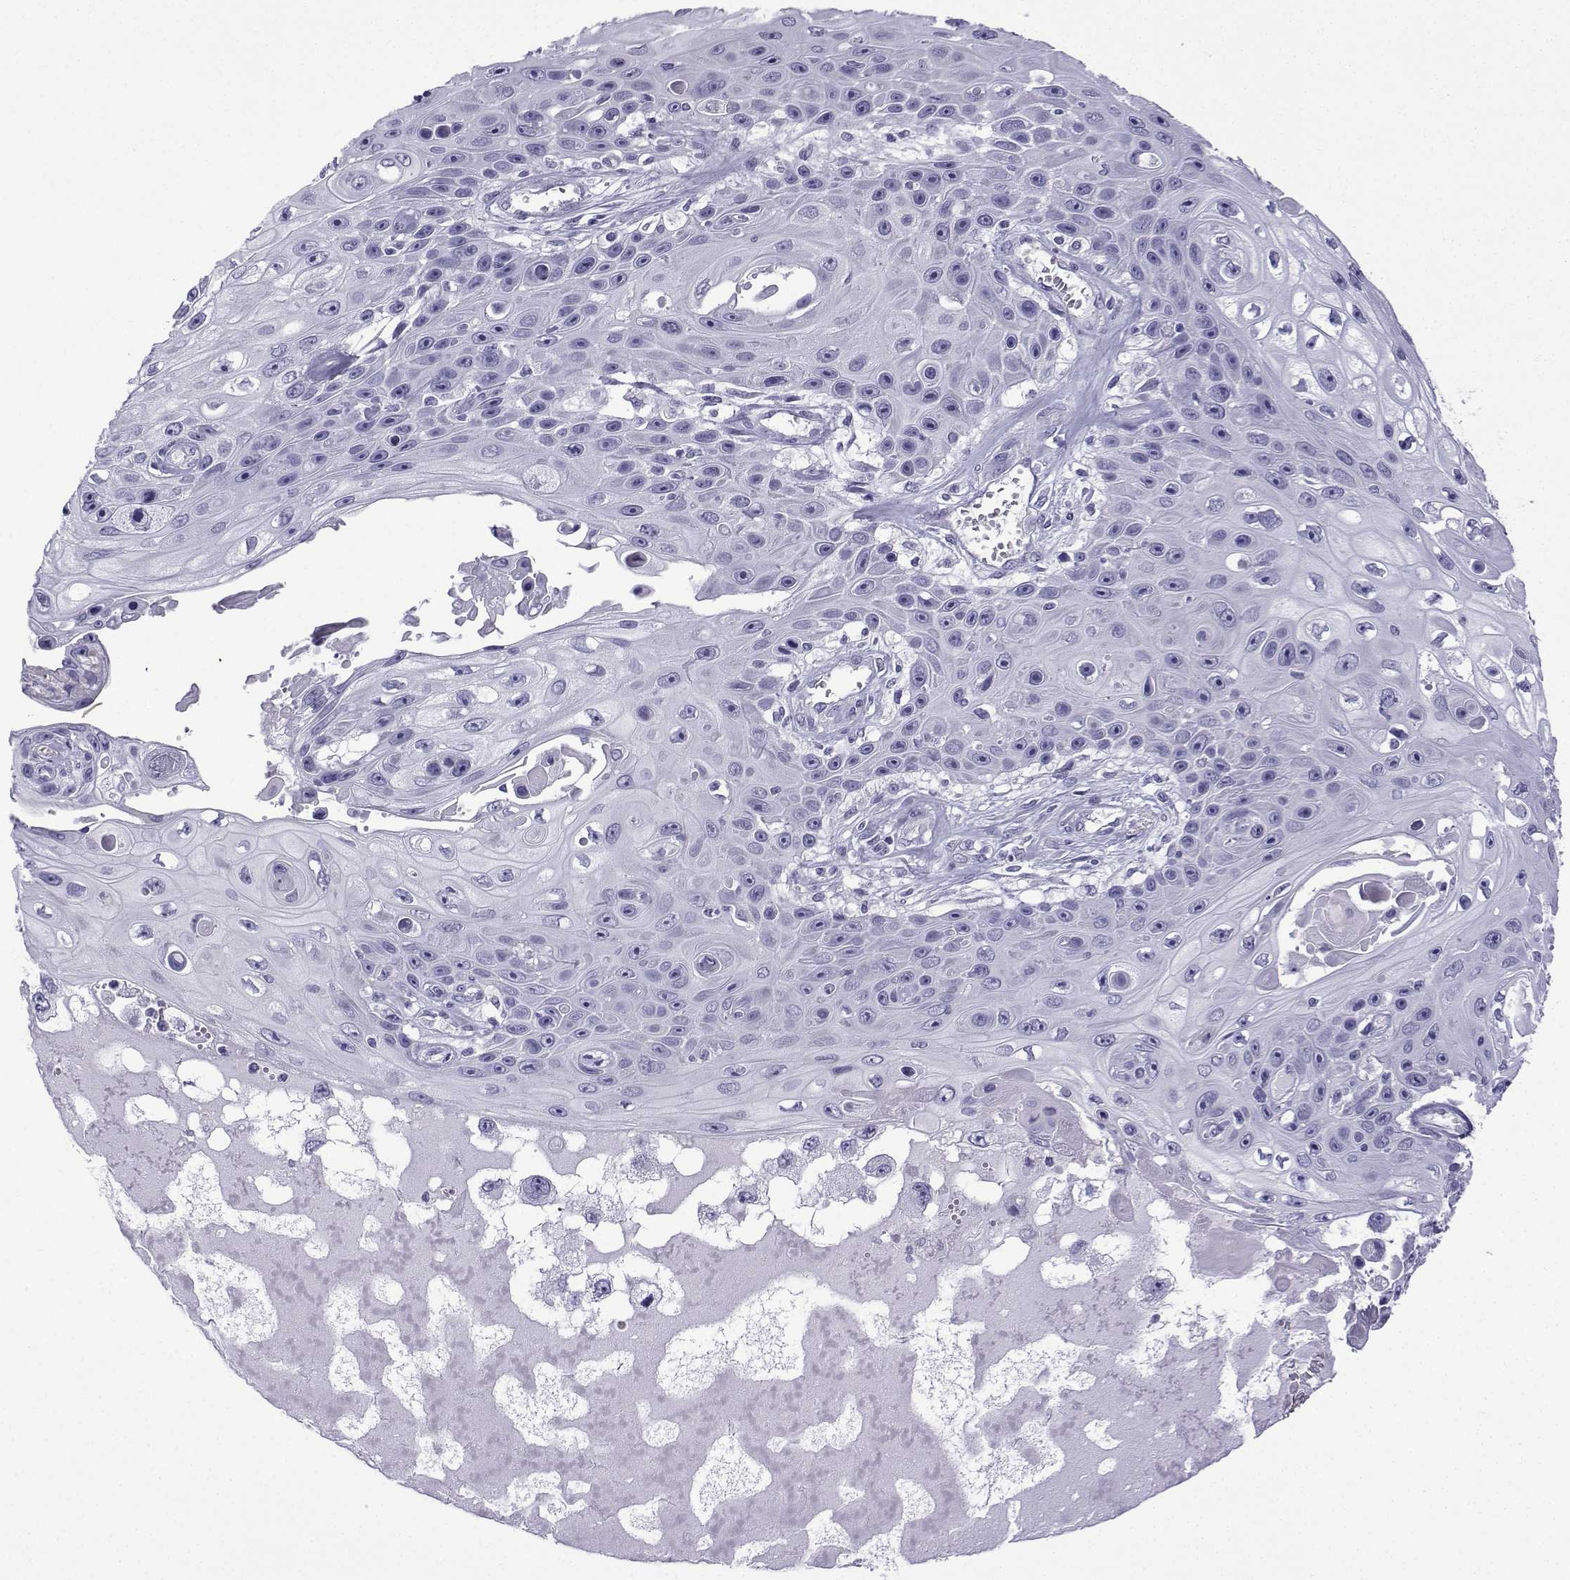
{"staining": {"intensity": "negative", "quantity": "none", "location": "none"}, "tissue": "skin cancer", "cell_type": "Tumor cells", "image_type": "cancer", "snomed": [{"axis": "morphology", "description": "Squamous cell carcinoma, NOS"}, {"axis": "topography", "description": "Skin"}], "caption": "Immunohistochemistry photomicrograph of skin squamous cell carcinoma stained for a protein (brown), which displays no expression in tumor cells. (IHC, brightfield microscopy, high magnification).", "gene": "TRIM46", "patient": {"sex": "male", "age": 82}}